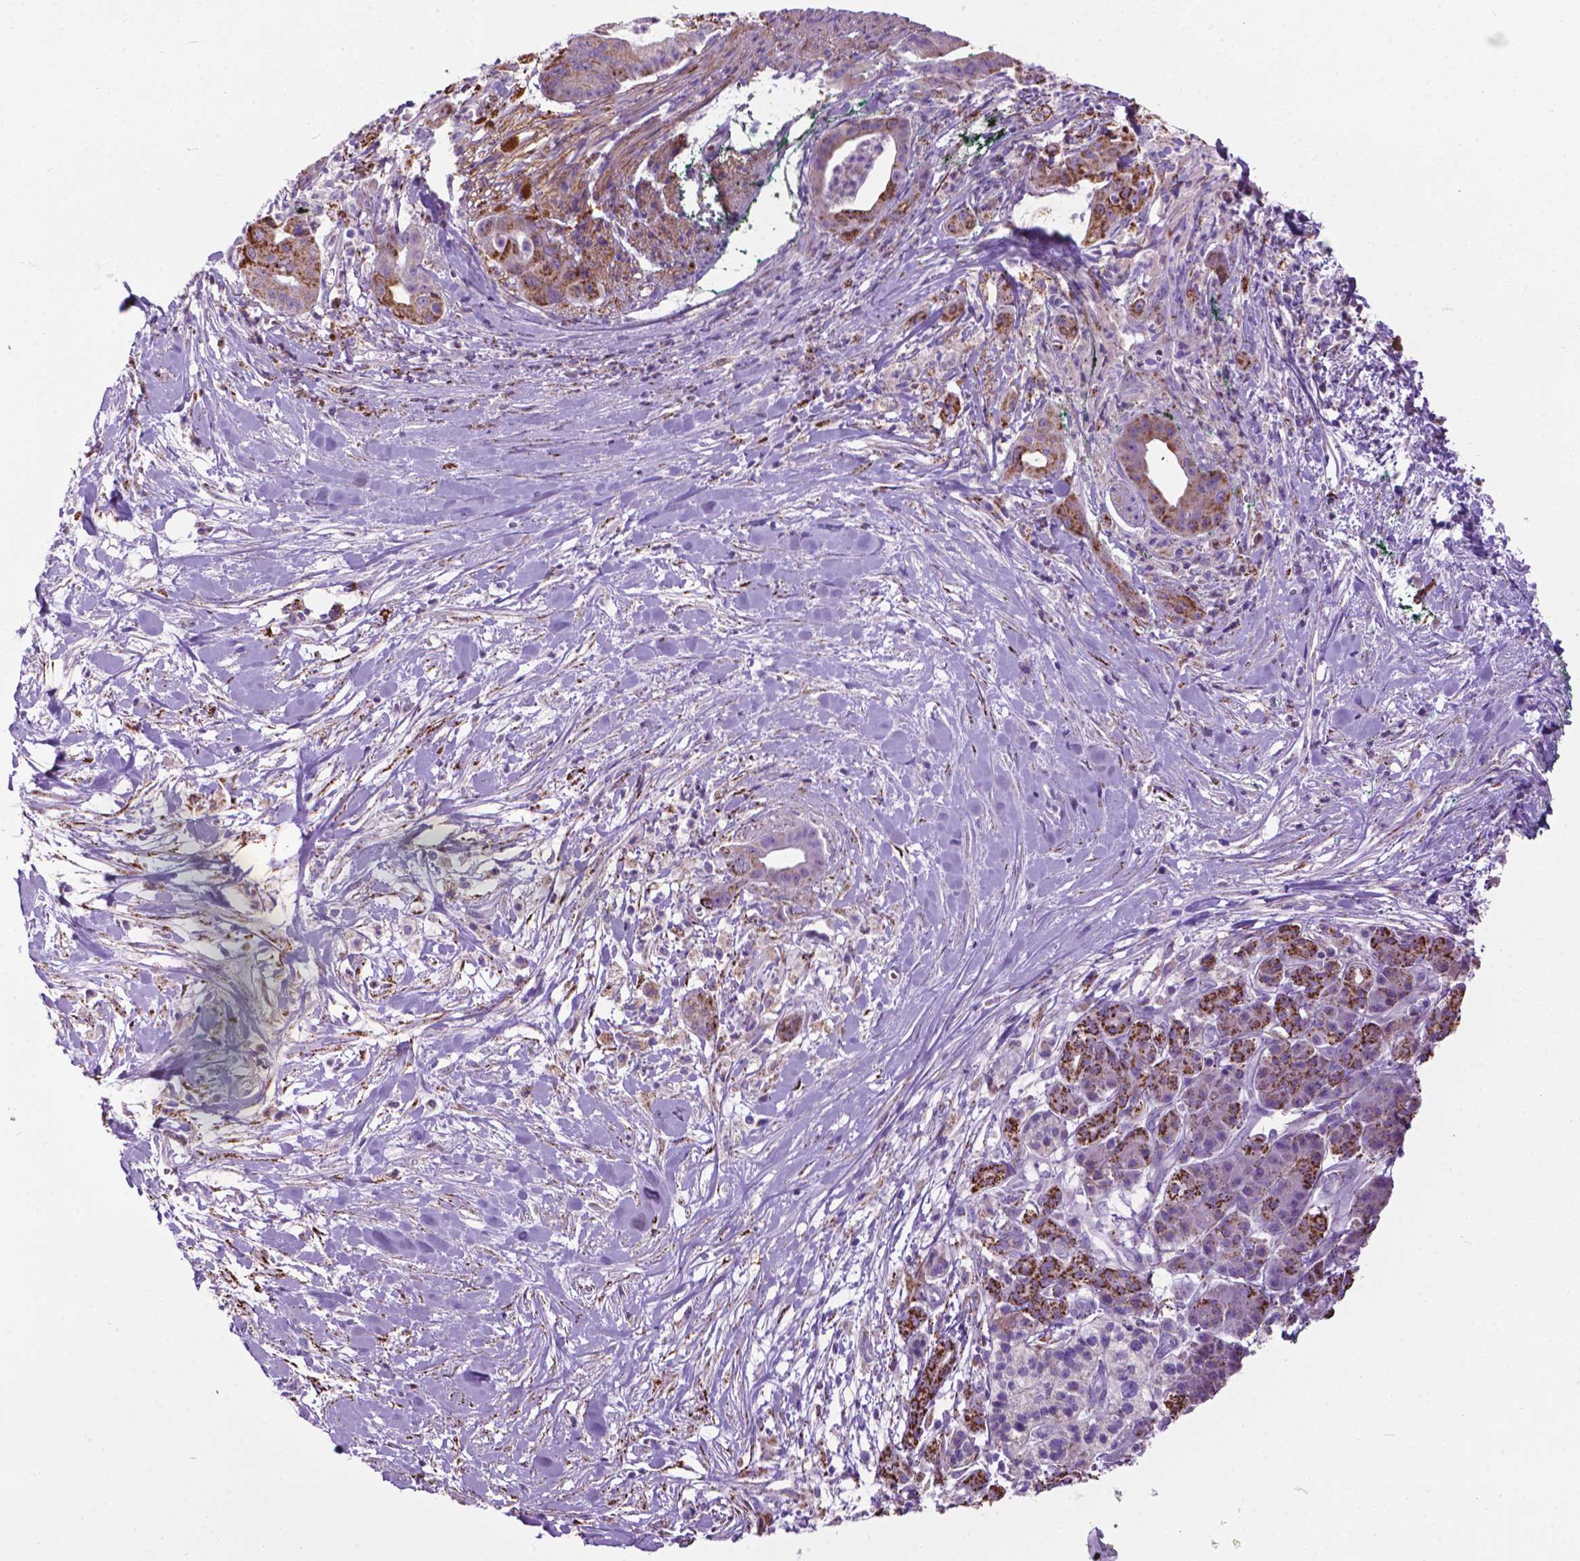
{"staining": {"intensity": "moderate", "quantity": "<25%", "location": "cytoplasmic/membranous"}, "tissue": "pancreatic cancer", "cell_type": "Tumor cells", "image_type": "cancer", "snomed": [{"axis": "morphology", "description": "Normal tissue, NOS"}, {"axis": "morphology", "description": "Adenocarcinoma, NOS"}, {"axis": "topography", "description": "Lymph node"}, {"axis": "topography", "description": "Pancreas"}], "caption": "IHC staining of pancreatic adenocarcinoma, which demonstrates low levels of moderate cytoplasmic/membranous staining in approximately <25% of tumor cells indicating moderate cytoplasmic/membranous protein staining. The staining was performed using DAB (brown) for protein detection and nuclei were counterstained in hematoxylin (blue).", "gene": "TMEM132E", "patient": {"sex": "female", "age": 58}}